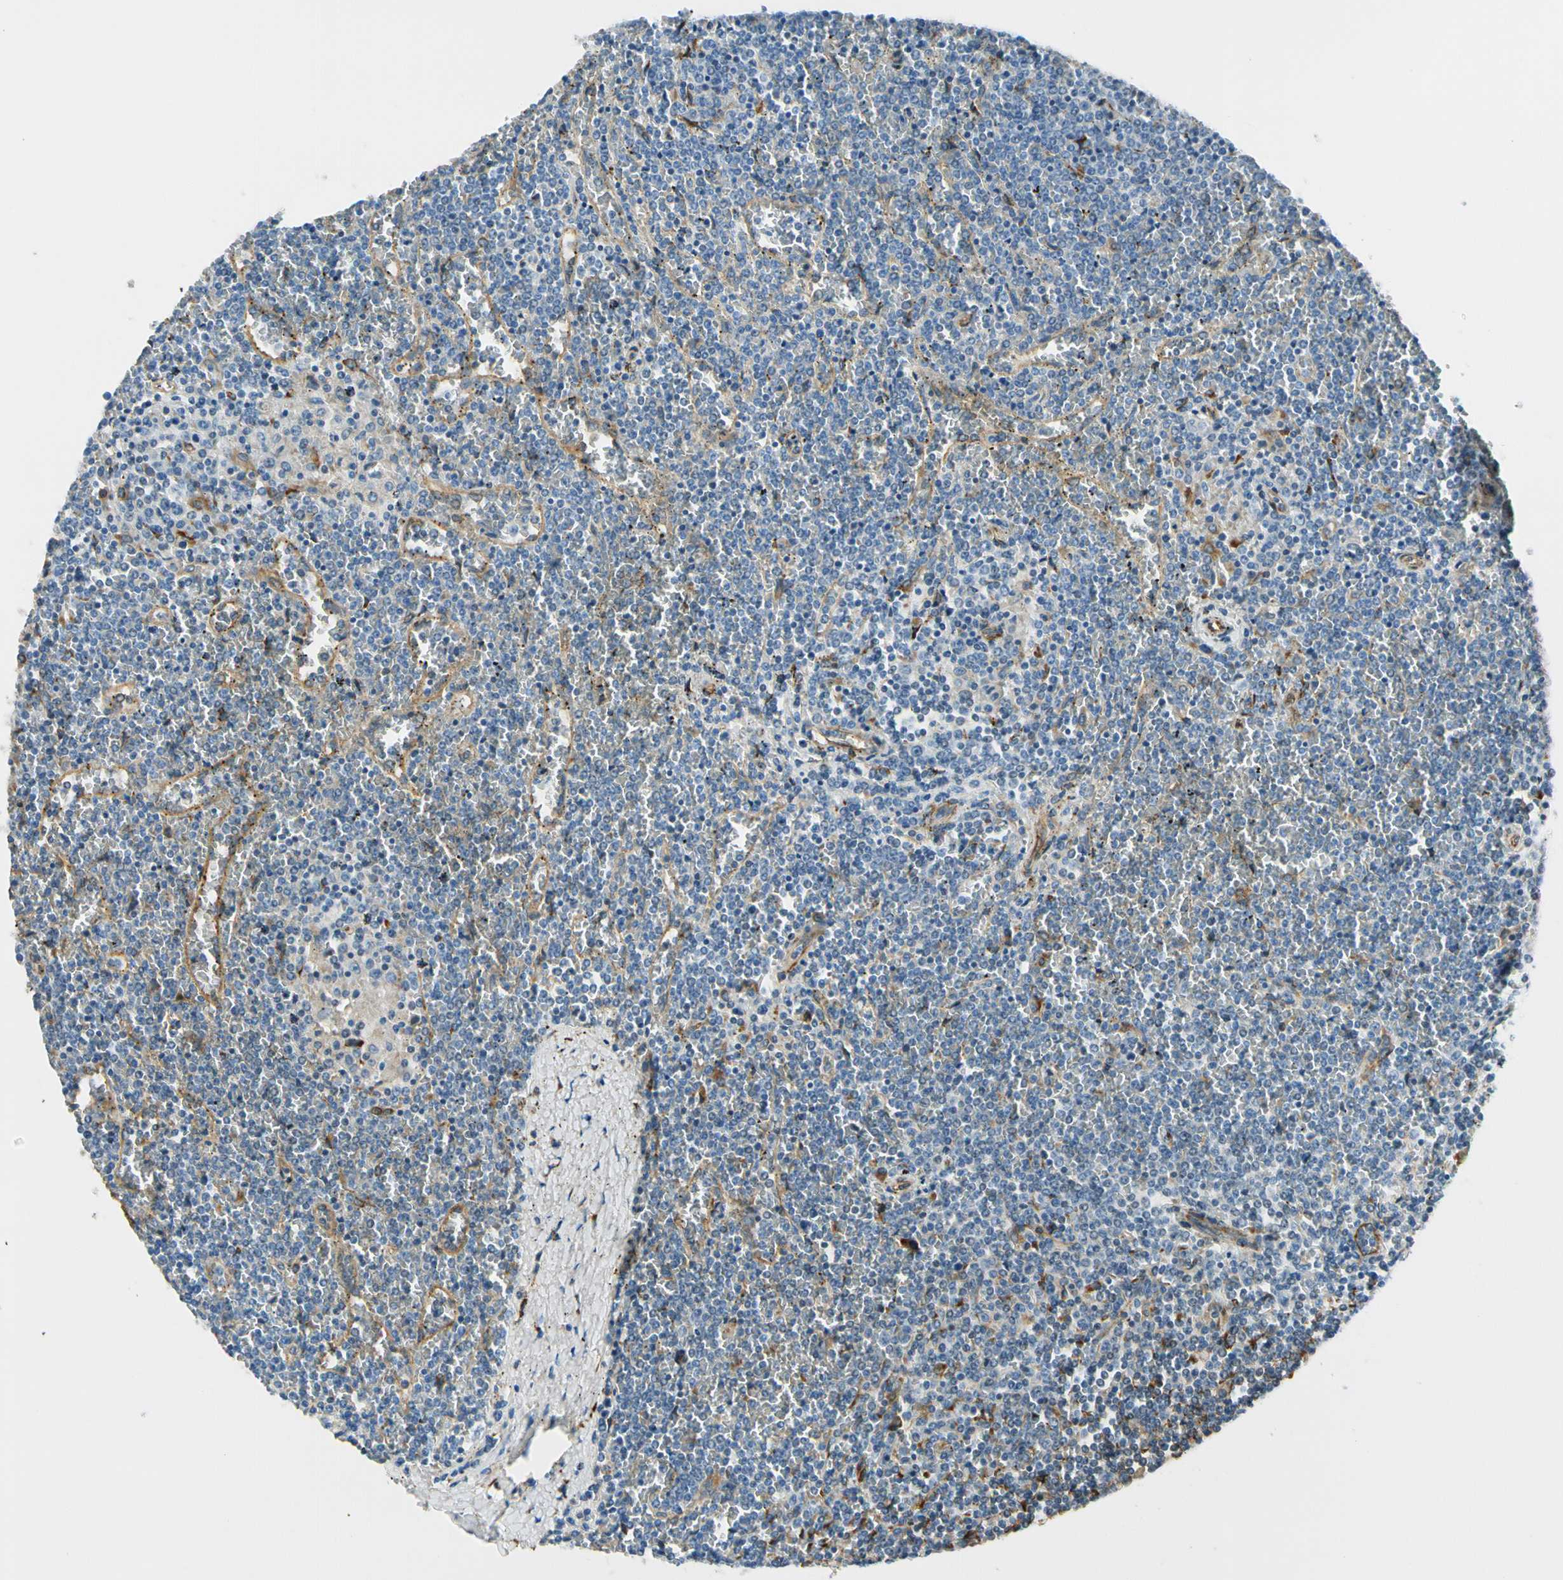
{"staining": {"intensity": "negative", "quantity": "none", "location": "none"}, "tissue": "lymphoma", "cell_type": "Tumor cells", "image_type": "cancer", "snomed": [{"axis": "morphology", "description": "Malignant lymphoma, non-Hodgkin's type, Low grade"}, {"axis": "topography", "description": "Spleen"}], "caption": "Photomicrograph shows no significant protein staining in tumor cells of malignant lymphoma, non-Hodgkin's type (low-grade).", "gene": "FKBP7", "patient": {"sex": "female", "age": 19}}